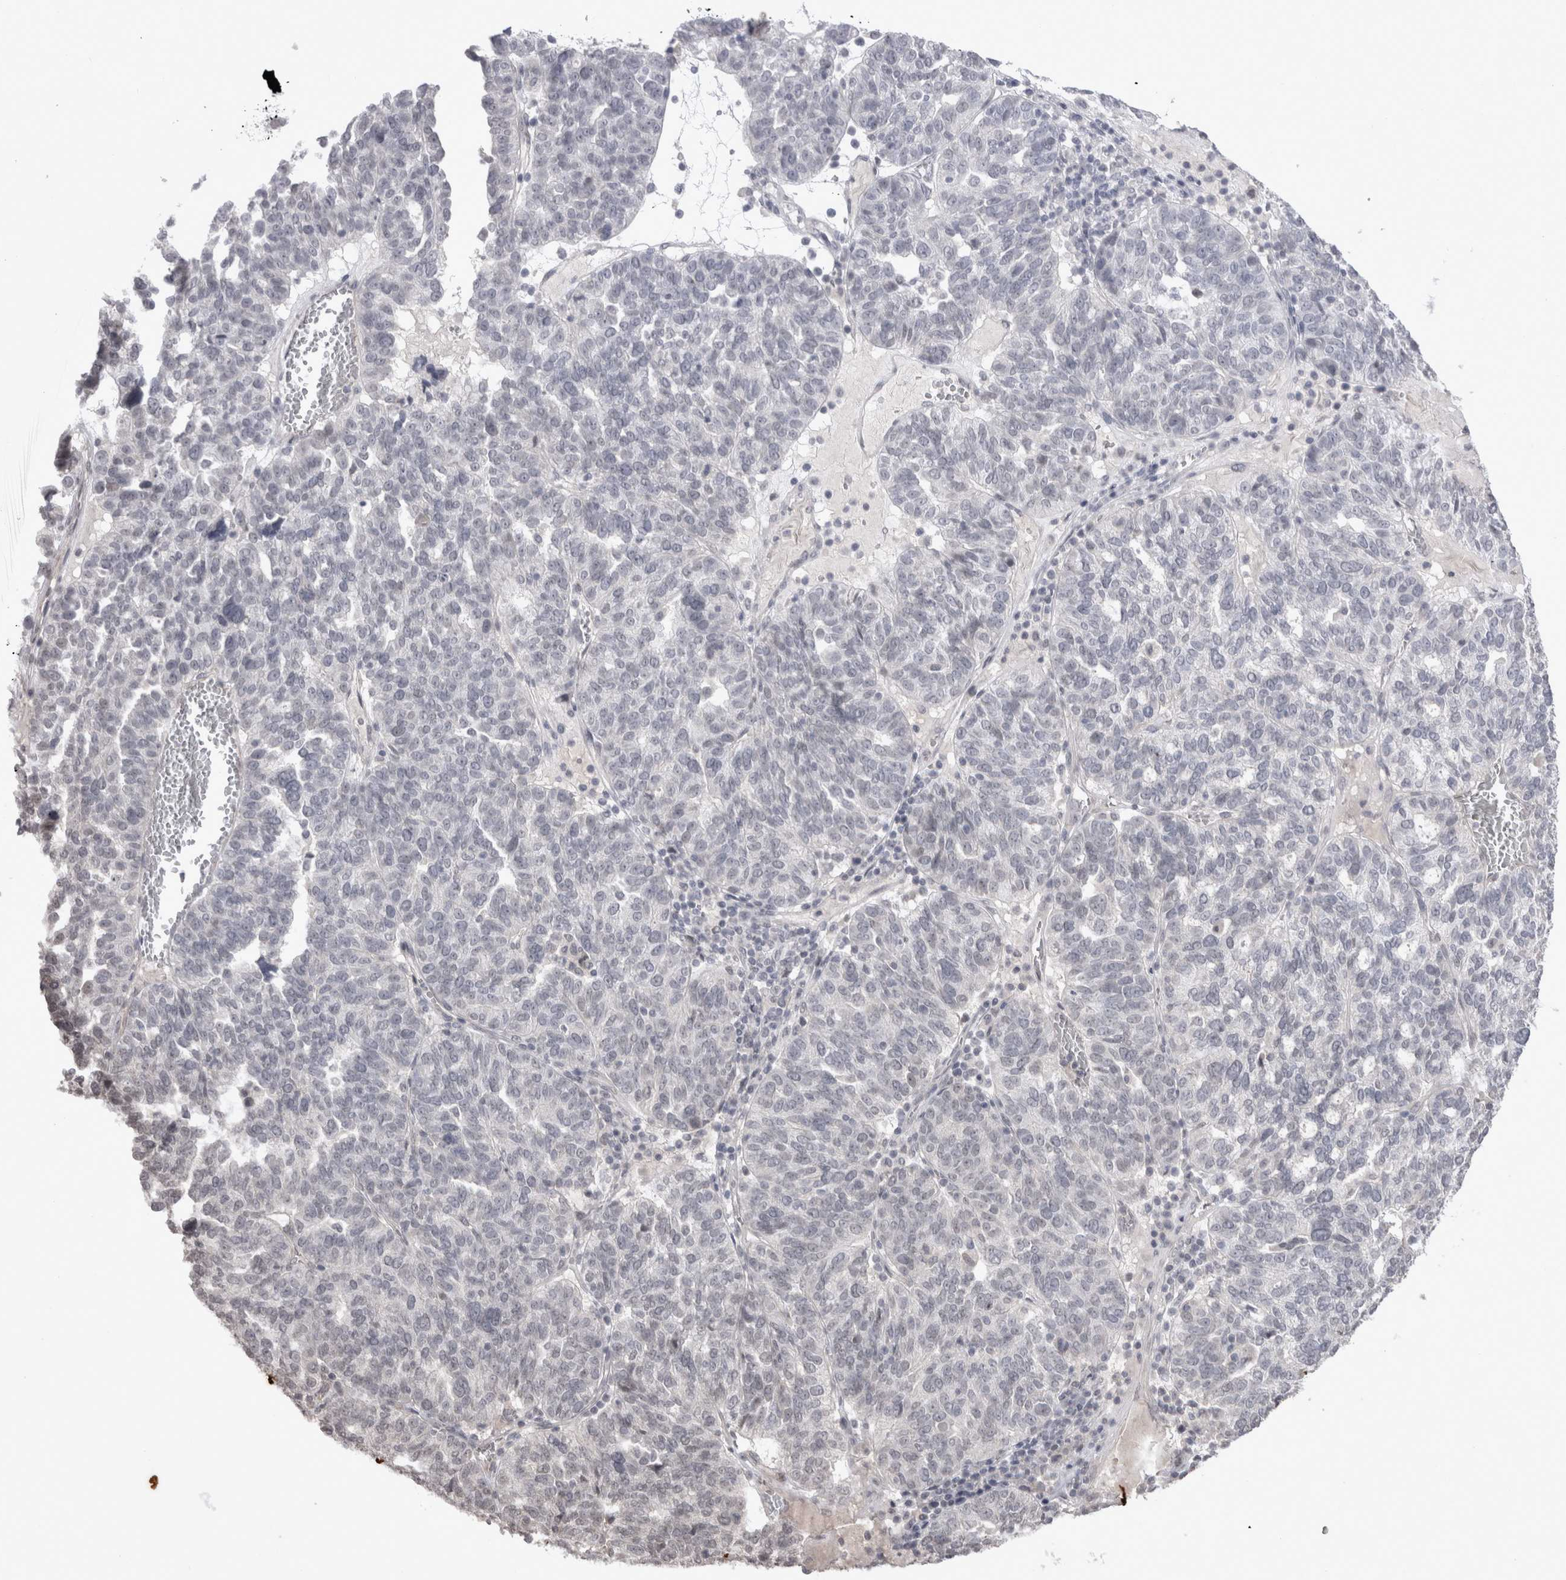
{"staining": {"intensity": "negative", "quantity": "none", "location": "none"}, "tissue": "ovarian cancer", "cell_type": "Tumor cells", "image_type": "cancer", "snomed": [{"axis": "morphology", "description": "Cystadenocarcinoma, serous, NOS"}, {"axis": "topography", "description": "Ovary"}], "caption": "Image shows no significant protein staining in tumor cells of ovarian serous cystadenocarcinoma.", "gene": "DDX4", "patient": {"sex": "female", "age": 59}}